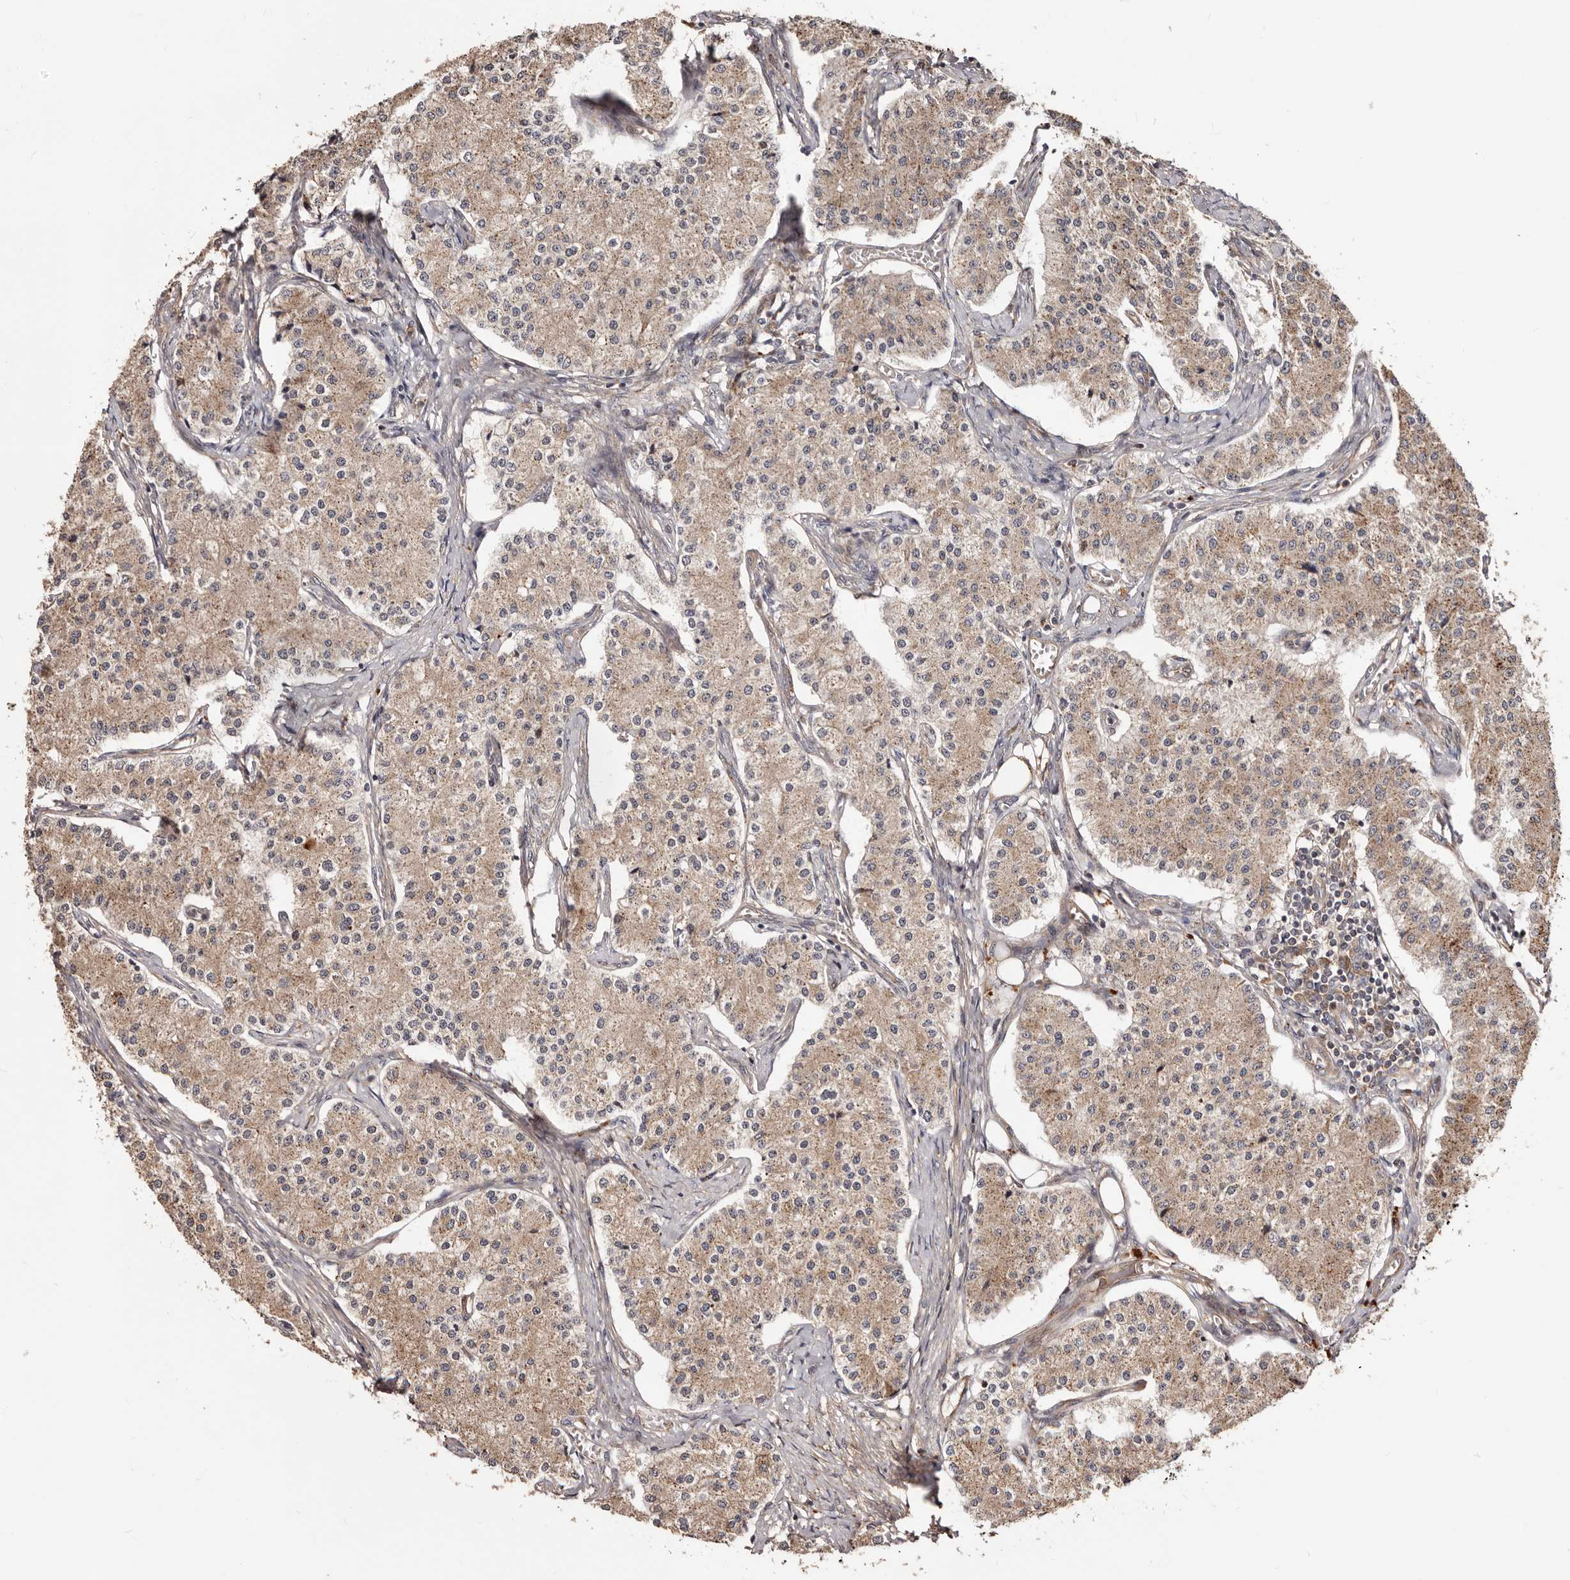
{"staining": {"intensity": "weak", "quantity": ">75%", "location": "cytoplasmic/membranous"}, "tissue": "carcinoid", "cell_type": "Tumor cells", "image_type": "cancer", "snomed": [{"axis": "morphology", "description": "Carcinoid, malignant, NOS"}, {"axis": "topography", "description": "Colon"}], "caption": "Tumor cells demonstrate low levels of weak cytoplasmic/membranous positivity in approximately >75% of cells in carcinoid.", "gene": "GTPBP1", "patient": {"sex": "female", "age": 52}}